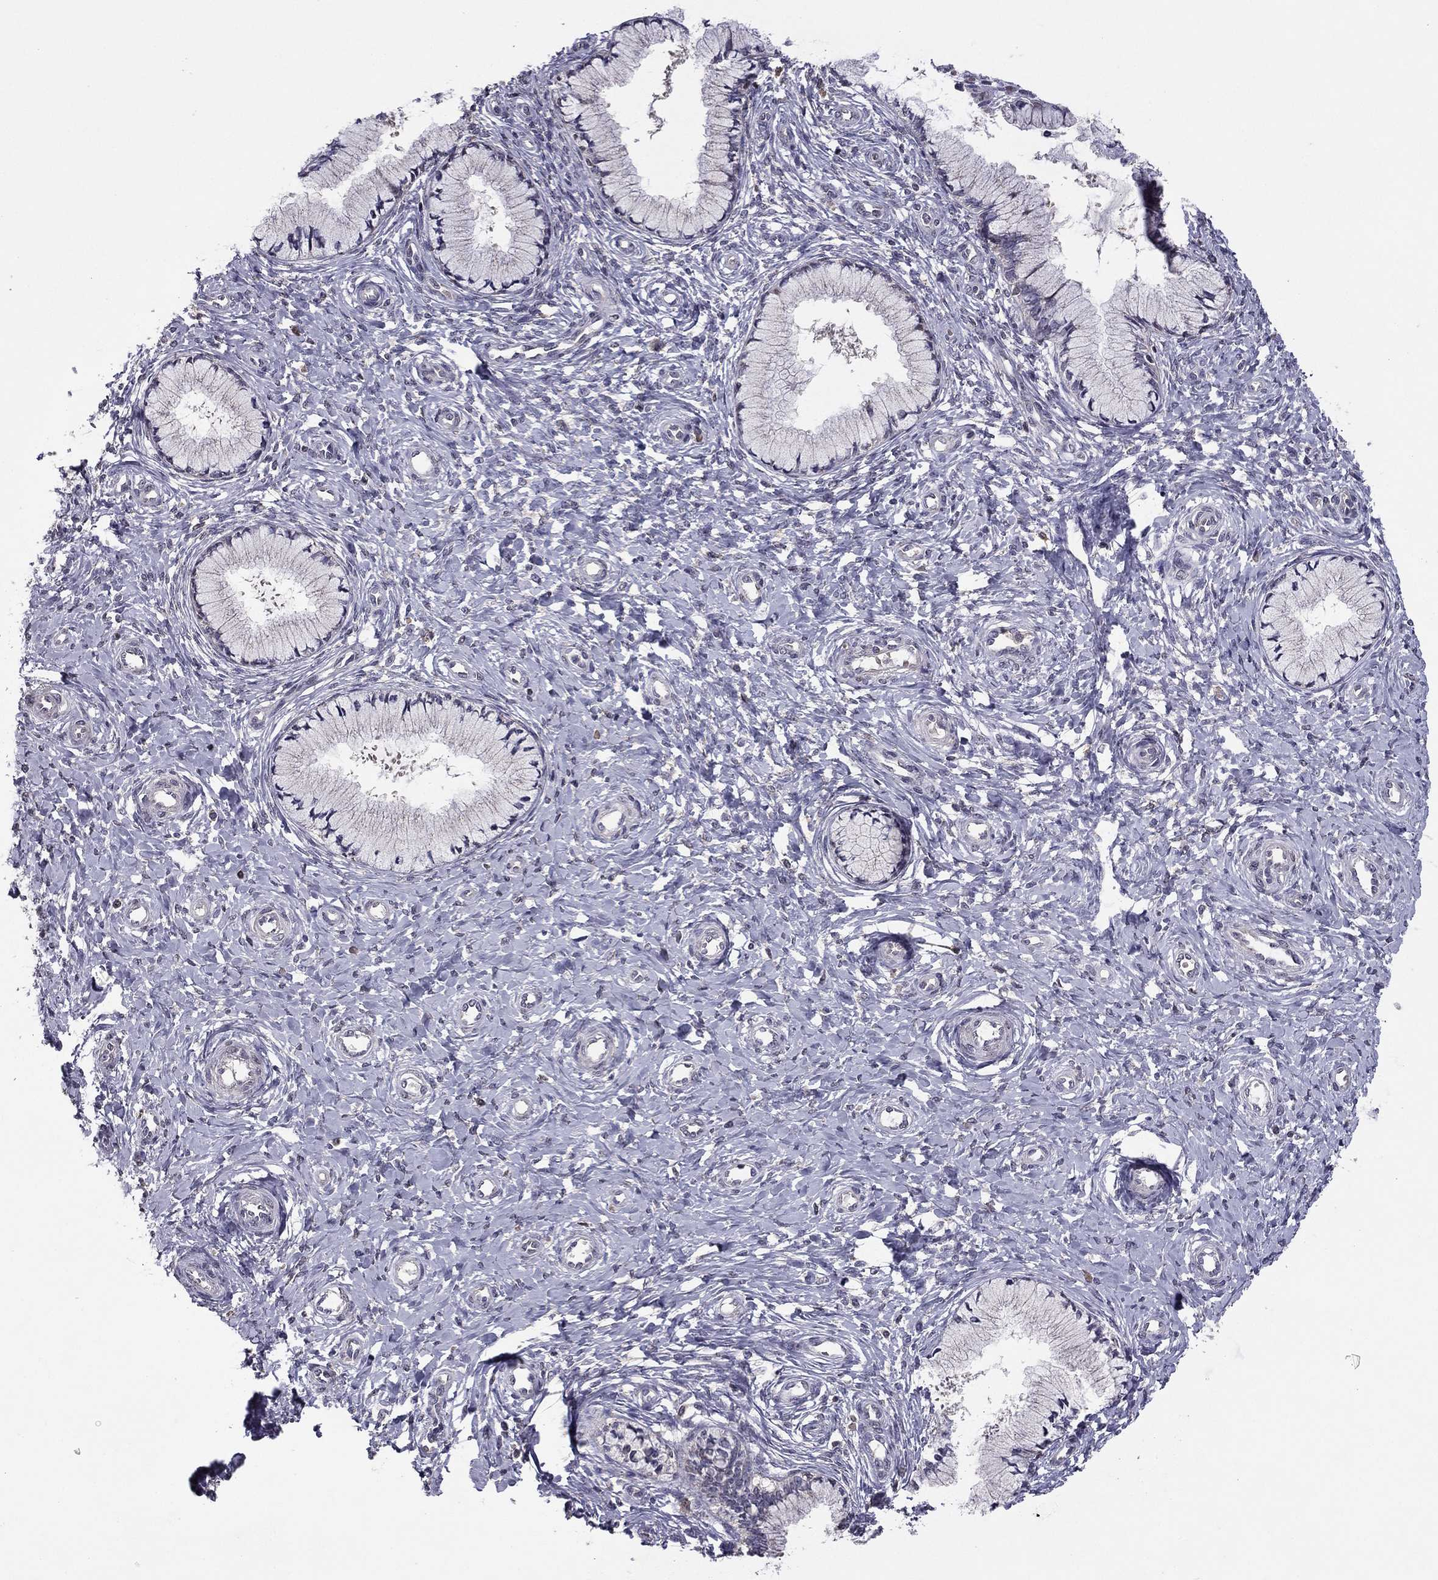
{"staining": {"intensity": "negative", "quantity": "none", "location": "none"}, "tissue": "cervix", "cell_type": "Glandular cells", "image_type": "normal", "snomed": [{"axis": "morphology", "description": "Normal tissue, NOS"}, {"axis": "topography", "description": "Cervix"}], "caption": "Immunohistochemistry (IHC) of benign human cervix shows no staining in glandular cells.", "gene": "HCN1", "patient": {"sex": "female", "age": 37}}